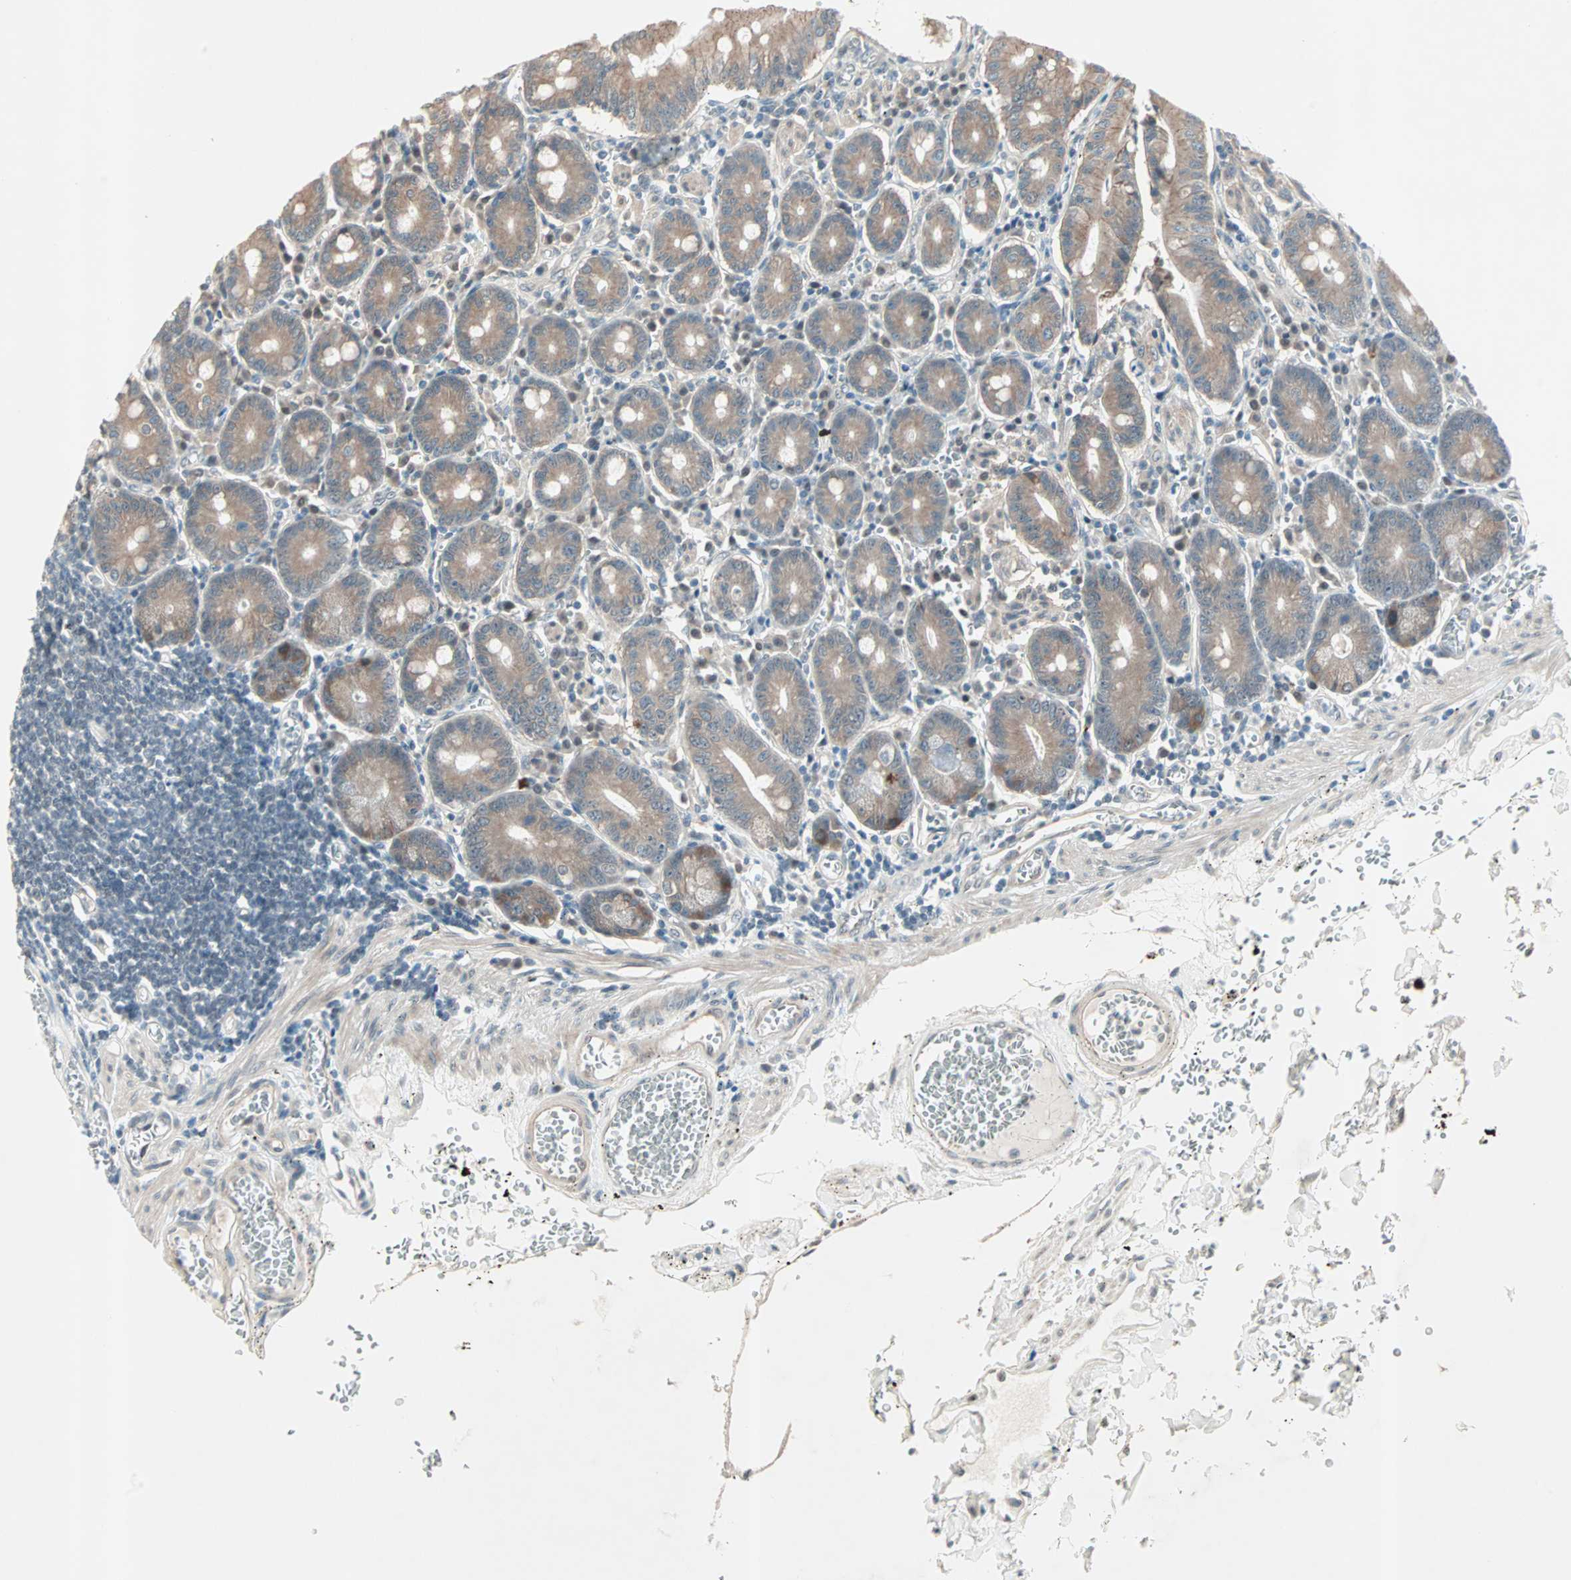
{"staining": {"intensity": "moderate", "quantity": ">75%", "location": "cytoplasmic/membranous"}, "tissue": "small intestine", "cell_type": "Glandular cells", "image_type": "normal", "snomed": [{"axis": "morphology", "description": "Normal tissue, NOS"}, {"axis": "topography", "description": "Small intestine"}], "caption": "Glandular cells demonstrate moderate cytoplasmic/membranous expression in about >75% of cells in normal small intestine. The protein of interest is shown in brown color, while the nuclei are stained blue.", "gene": "PGBD1", "patient": {"sex": "male", "age": 71}}